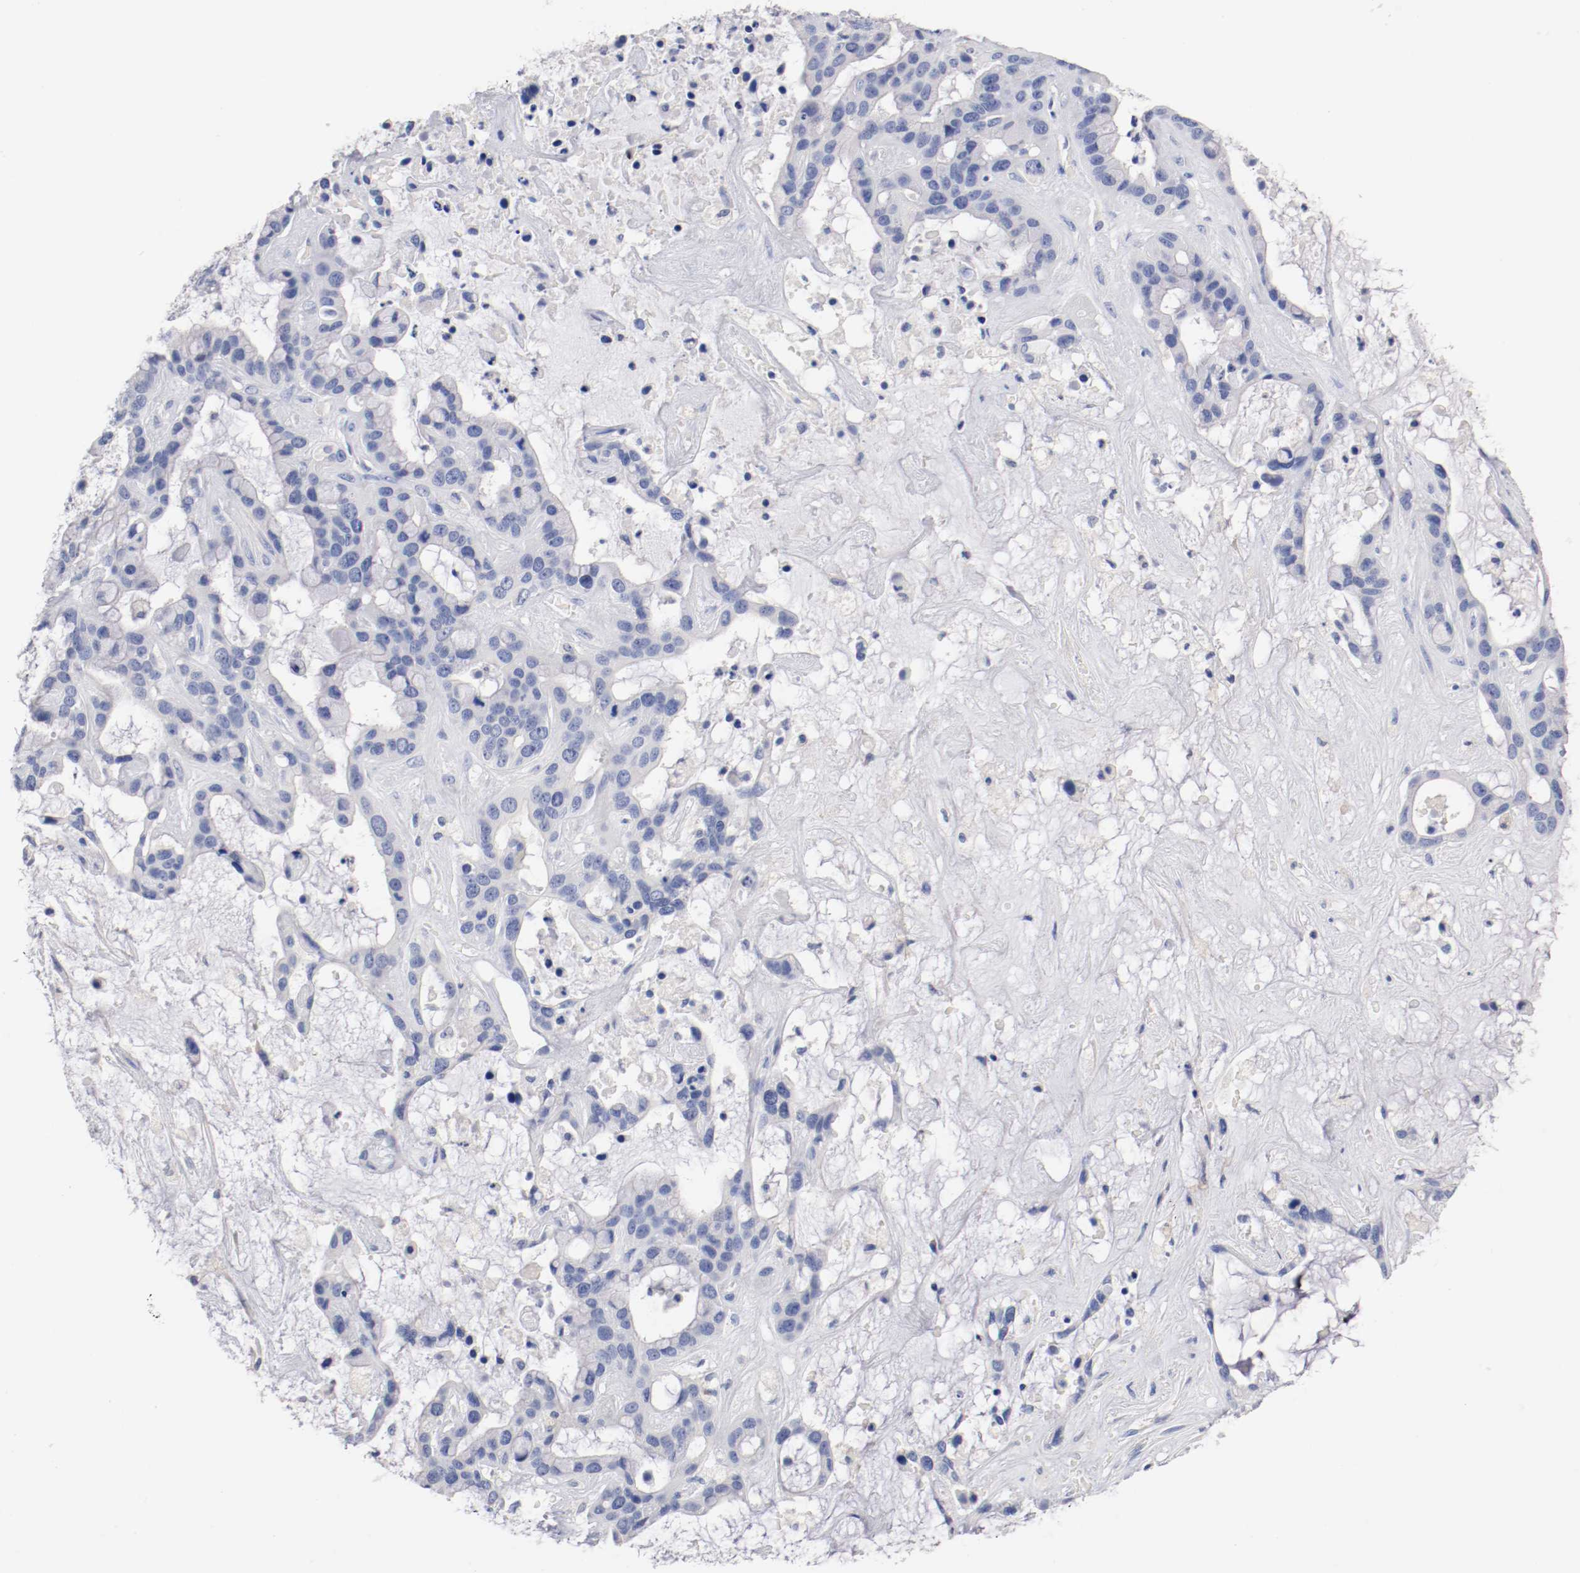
{"staining": {"intensity": "negative", "quantity": "none", "location": "none"}, "tissue": "liver cancer", "cell_type": "Tumor cells", "image_type": "cancer", "snomed": [{"axis": "morphology", "description": "Cholangiocarcinoma"}, {"axis": "topography", "description": "Liver"}], "caption": "IHC image of liver cancer stained for a protein (brown), which displays no positivity in tumor cells. (DAB immunohistochemistry visualized using brightfield microscopy, high magnification).", "gene": "FGFBP1", "patient": {"sex": "female", "age": 65}}